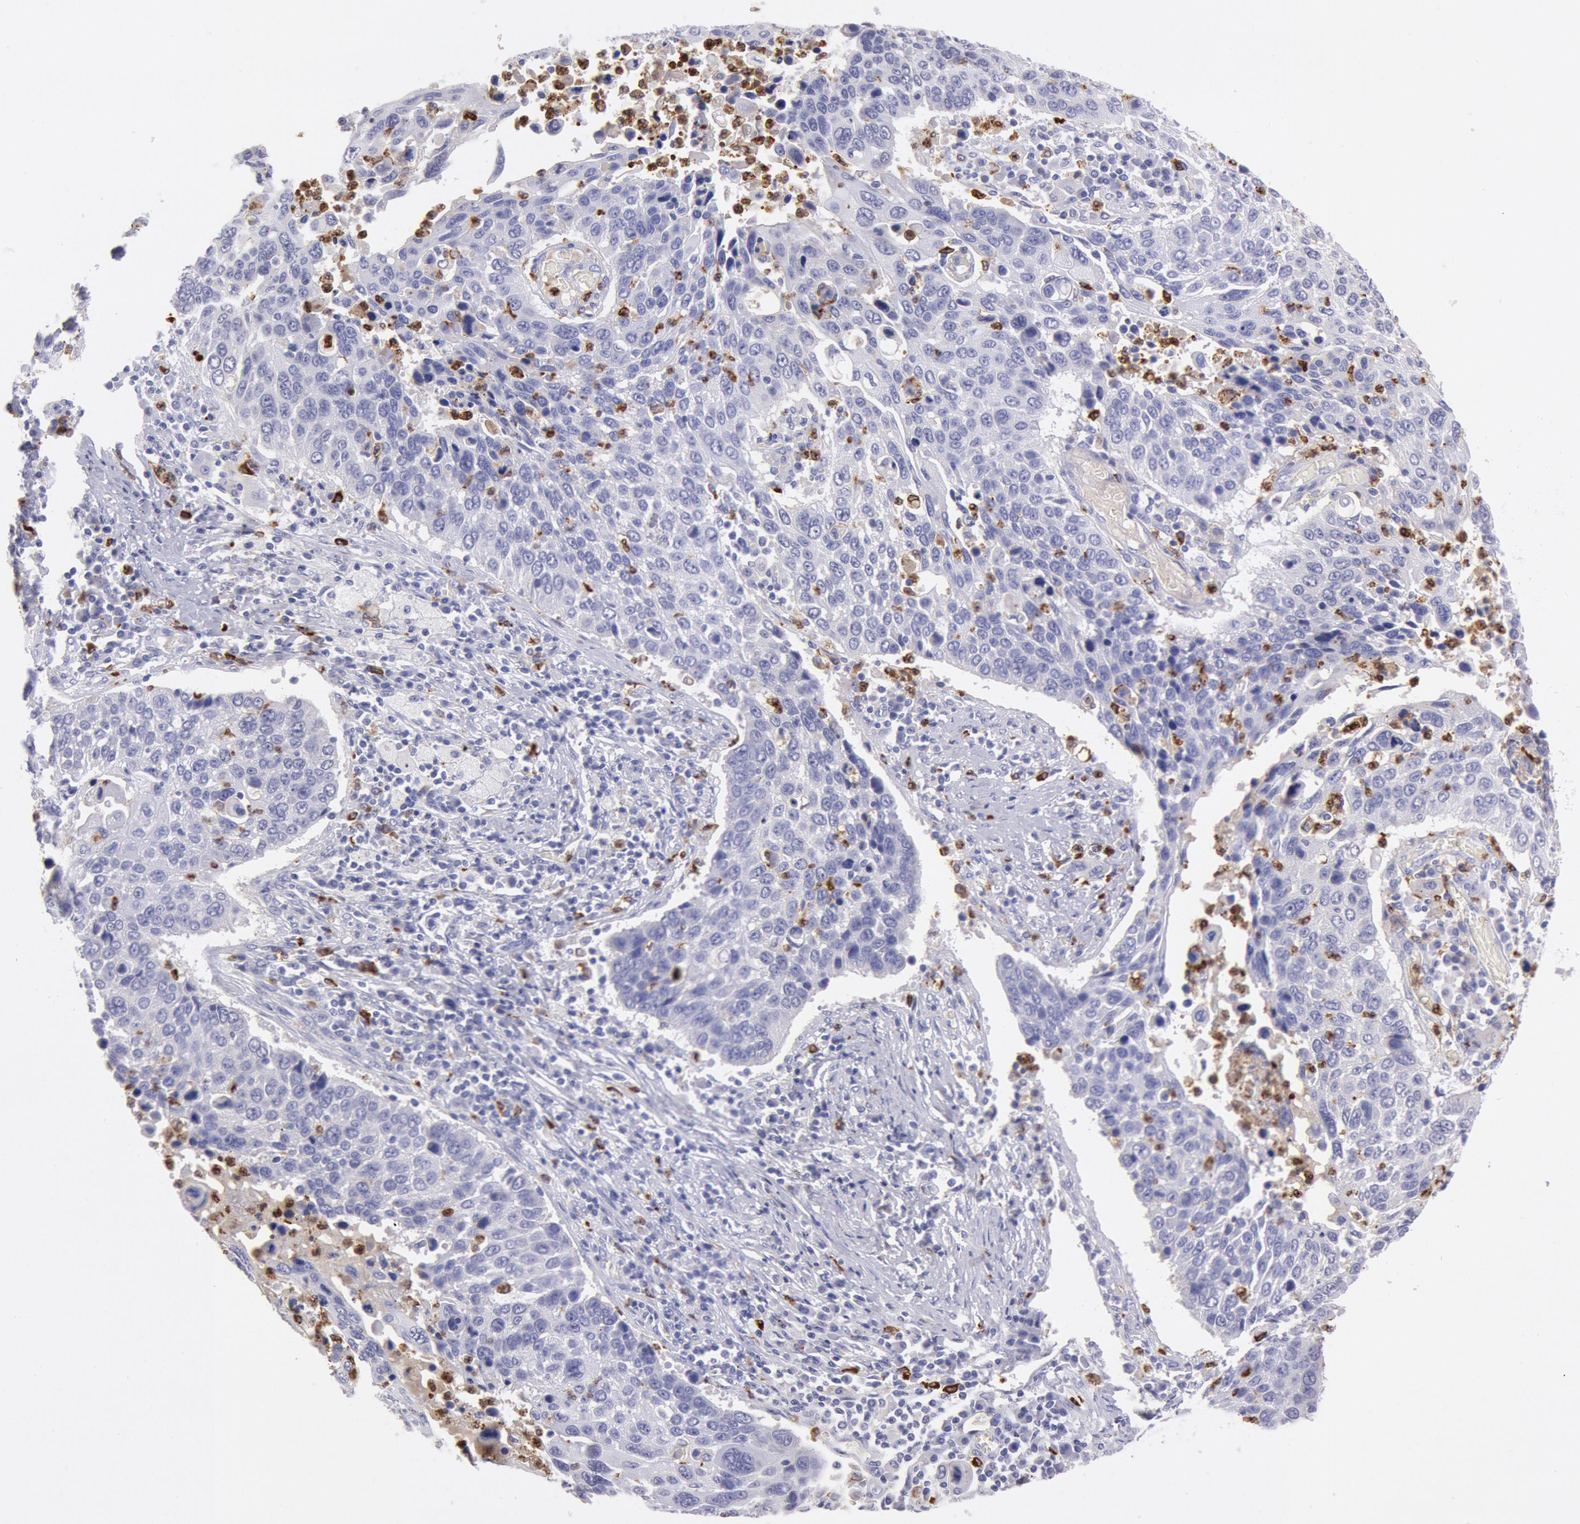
{"staining": {"intensity": "negative", "quantity": "none", "location": "none"}, "tissue": "lung cancer", "cell_type": "Tumor cells", "image_type": "cancer", "snomed": [{"axis": "morphology", "description": "Squamous cell carcinoma, NOS"}, {"axis": "topography", "description": "Lung"}], "caption": "High power microscopy photomicrograph of an immunohistochemistry image of lung squamous cell carcinoma, revealing no significant staining in tumor cells.", "gene": "FCN1", "patient": {"sex": "male", "age": 68}}